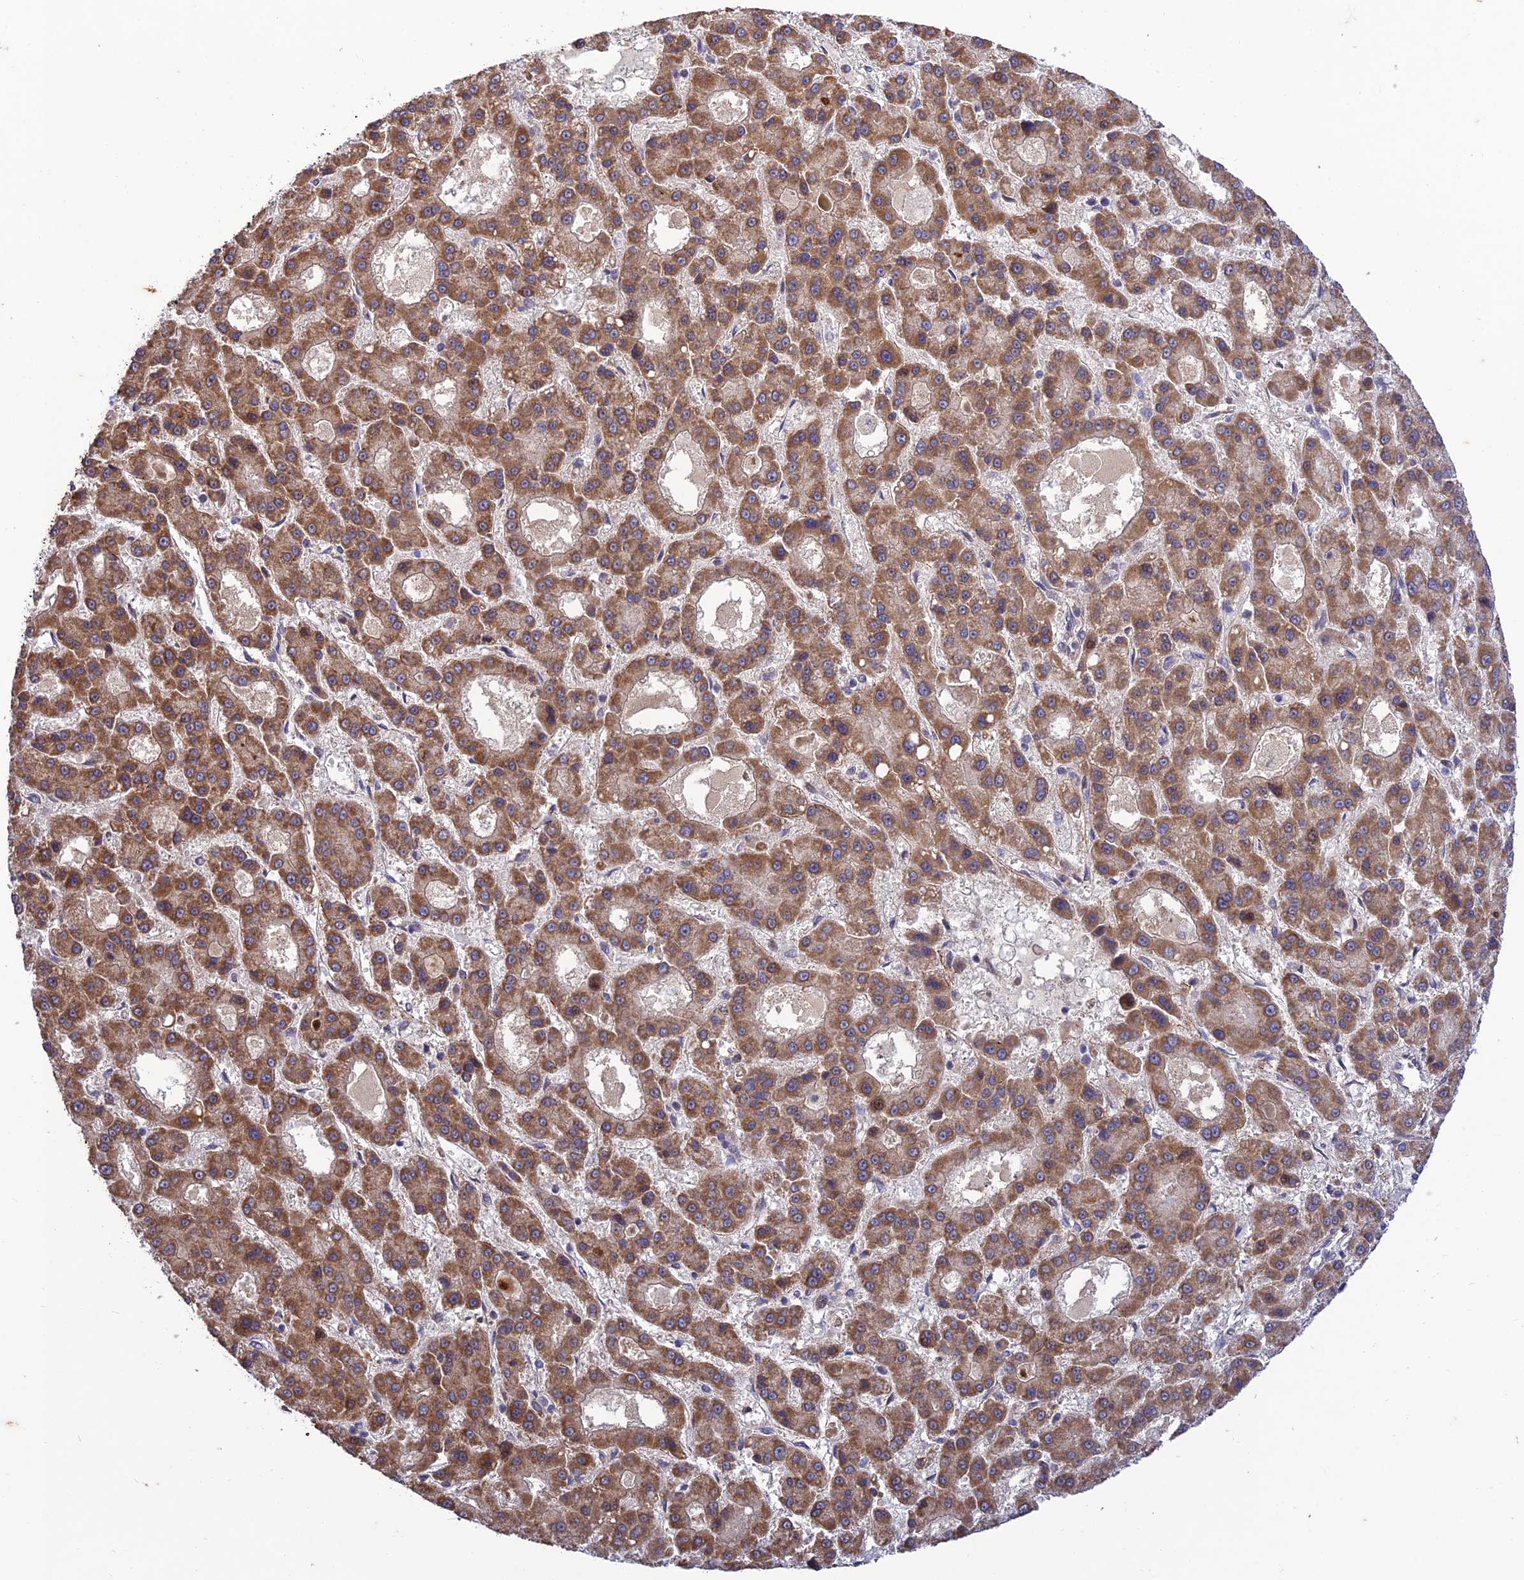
{"staining": {"intensity": "moderate", "quantity": ">75%", "location": "cytoplasmic/membranous"}, "tissue": "liver cancer", "cell_type": "Tumor cells", "image_type": "cancer", "snomed": [{"axis": "morphology", "description": "Carcinoma, Hepatocellular, NOS"}, {"axis": "topography", "description": "Liver"}], "caption": "Immunohistochemical staining of liver cancer (hepatocellular carcinoma) demonstrates medium levels of moderate cytoplasmic/membranous protein expression in approximately >75% of tumor cells. (DAB = brown stain, brightfield microscopy at high magnification).", "gene": "PLEKHG2", "patient": {"sex": "male", "age": 70}}